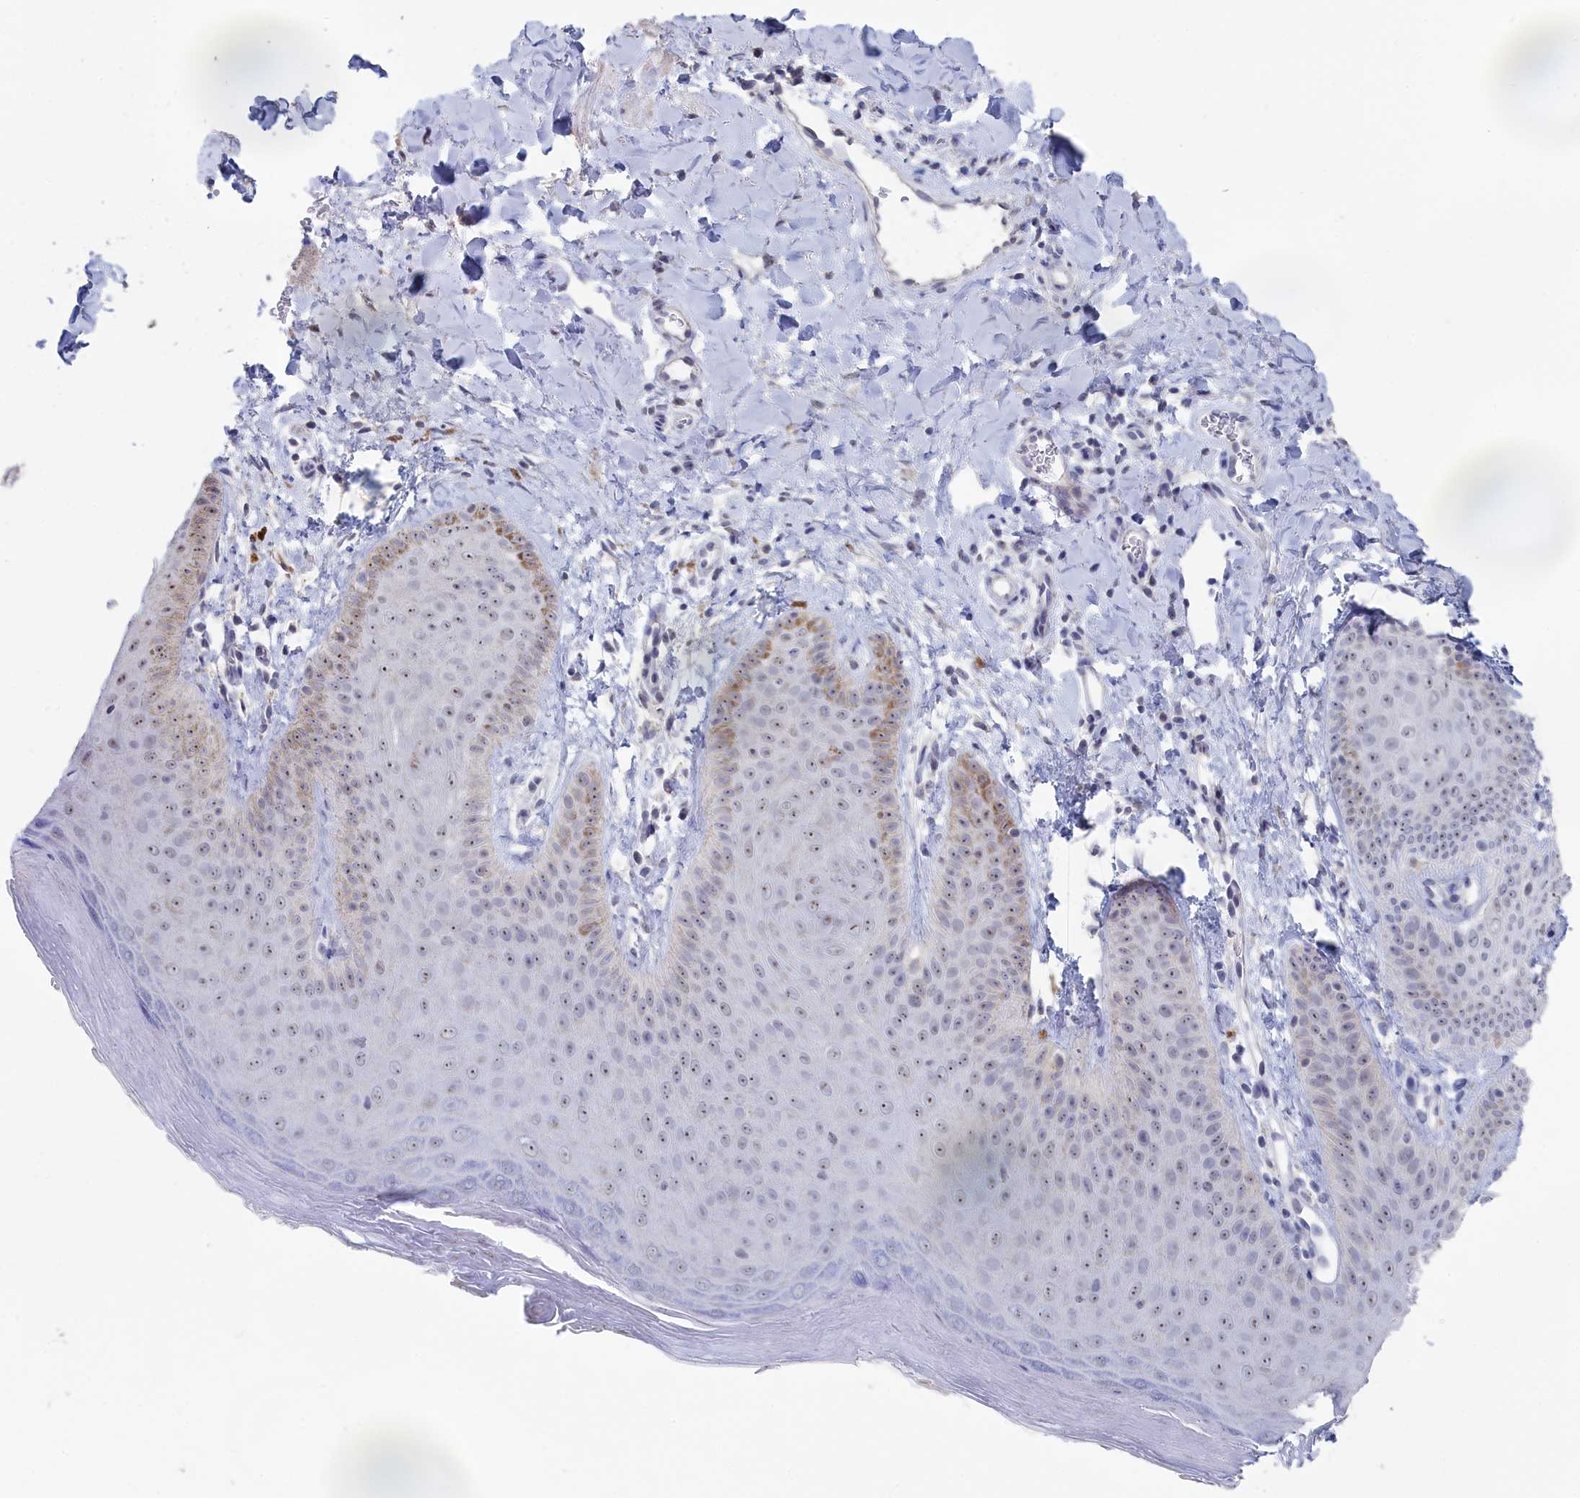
{"staining": {"intensity": "moderate", "quantity": "<25%", "location": "cytoplasmic/membranous,nuclear"}, "tissue": "skin", "cell_type": "Epidermal cells", "image_type": "normal", "snomed": [{"axis": "morphology", "description": "Normal tissue, NOS"}, {"axis": "morphology", "description": "Neoplasm, malignant, NOS"}, {"axis": "topography", "description": "Anal"}], "caption": "DAB immunohistochemical staining of normal human skin displays moderate cytoplasmic/membranous,nuclear protein positivity in about <25% of epidermal cells.", "gene": "SEMG2", "patient": {"sex": "male", "age": 47}}